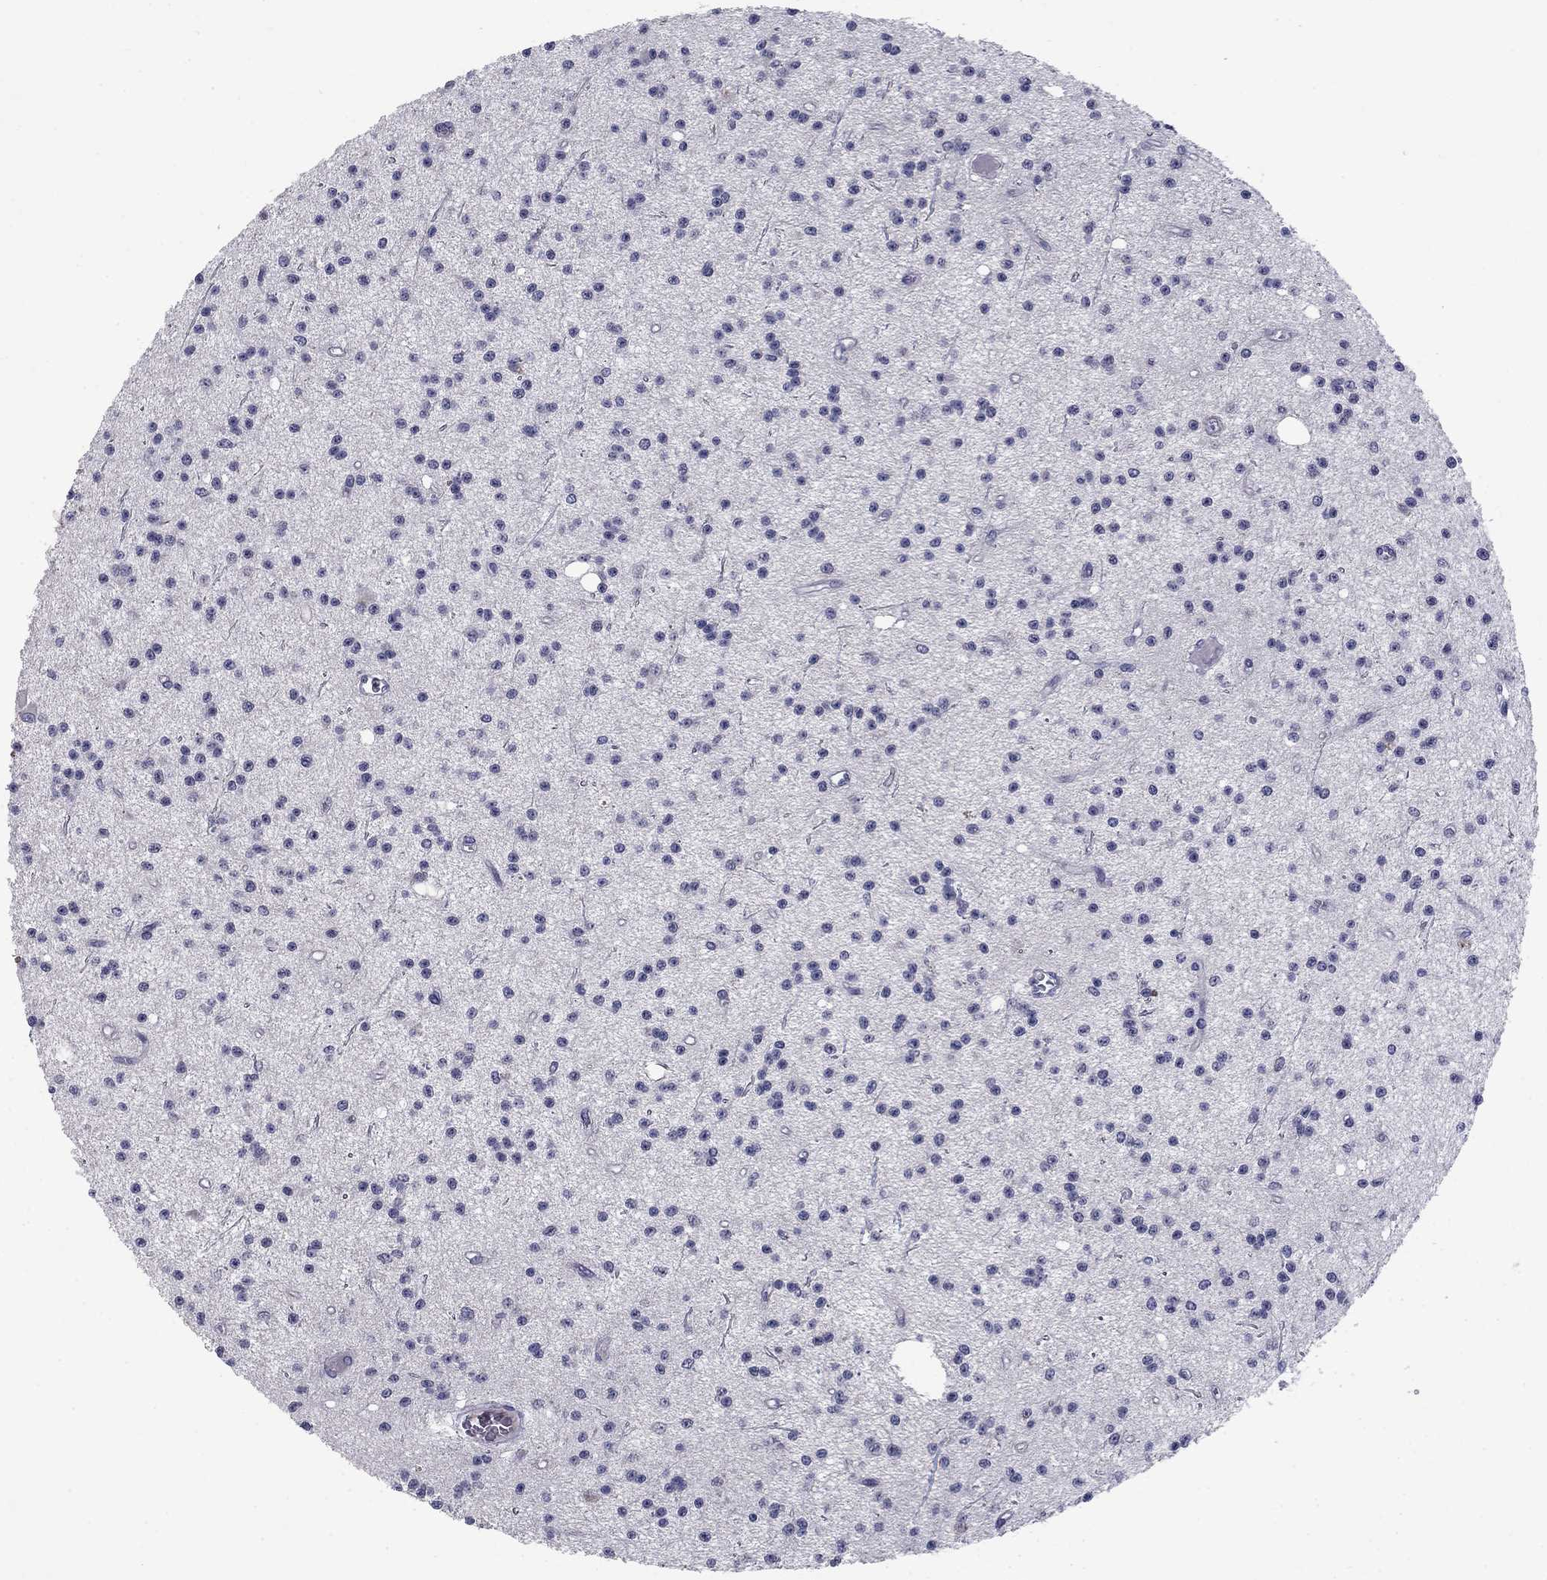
{"staining": {"intensity": "negative", "quantity": "none", "location": "none"}, "tissue": "glioma", "cell_type": "Tumor cells", "image_type": "cancer", "snomed": [{"axis": "morphology", "description": "Glioma, malignant, Low grade"}, {"axis": "topography", "description": "Brain"}], "caption": "Immunohistochemistry photomicrograph of malignant glioma (low-grade) stained for a protein (brown), which reveals no staining in tumor cells.", "gene": "CACNA1A", "patient": {"sex": "male", "age": 27}}